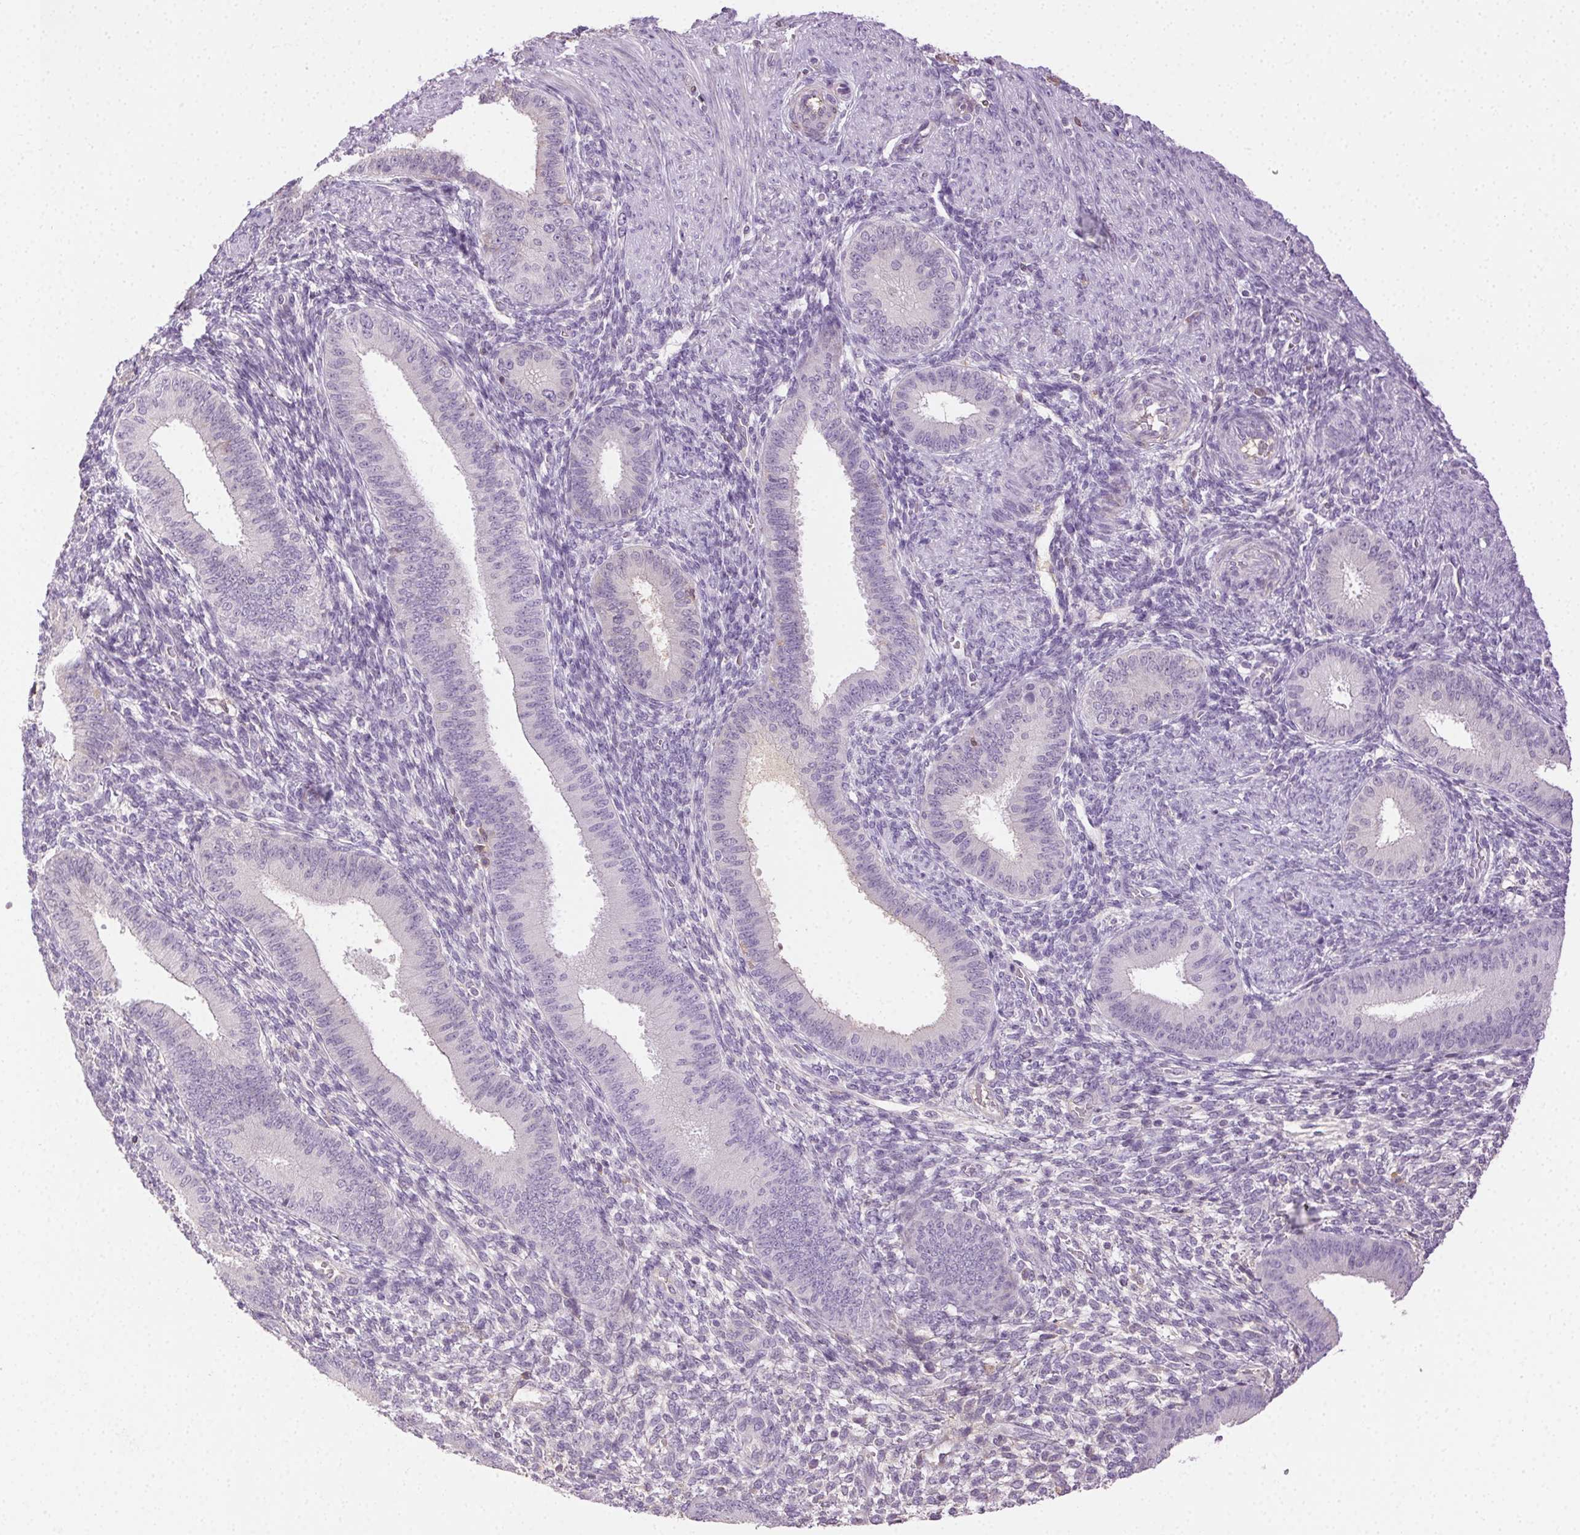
{"staining": {"intensity": "negative", "quantity": "none", "location": "none"}, "tissue": "endometrium", "cell_type": "Cells in endometrial stroma", "image_type": "normal", "snomed": [{"axis": "morphology", "description": "Normal tissue, NOS"}, {"axis": "topography", "description": "Endometrium"}], "caption": "A high-resolution micrograph shows immunohistochemistry (IHC) staining of normal endometrium, which reveals no significant expression in cells in endometrial stroma.", "gene": "BPIFB2", "patient": {"sex": "female", "age": 39}}